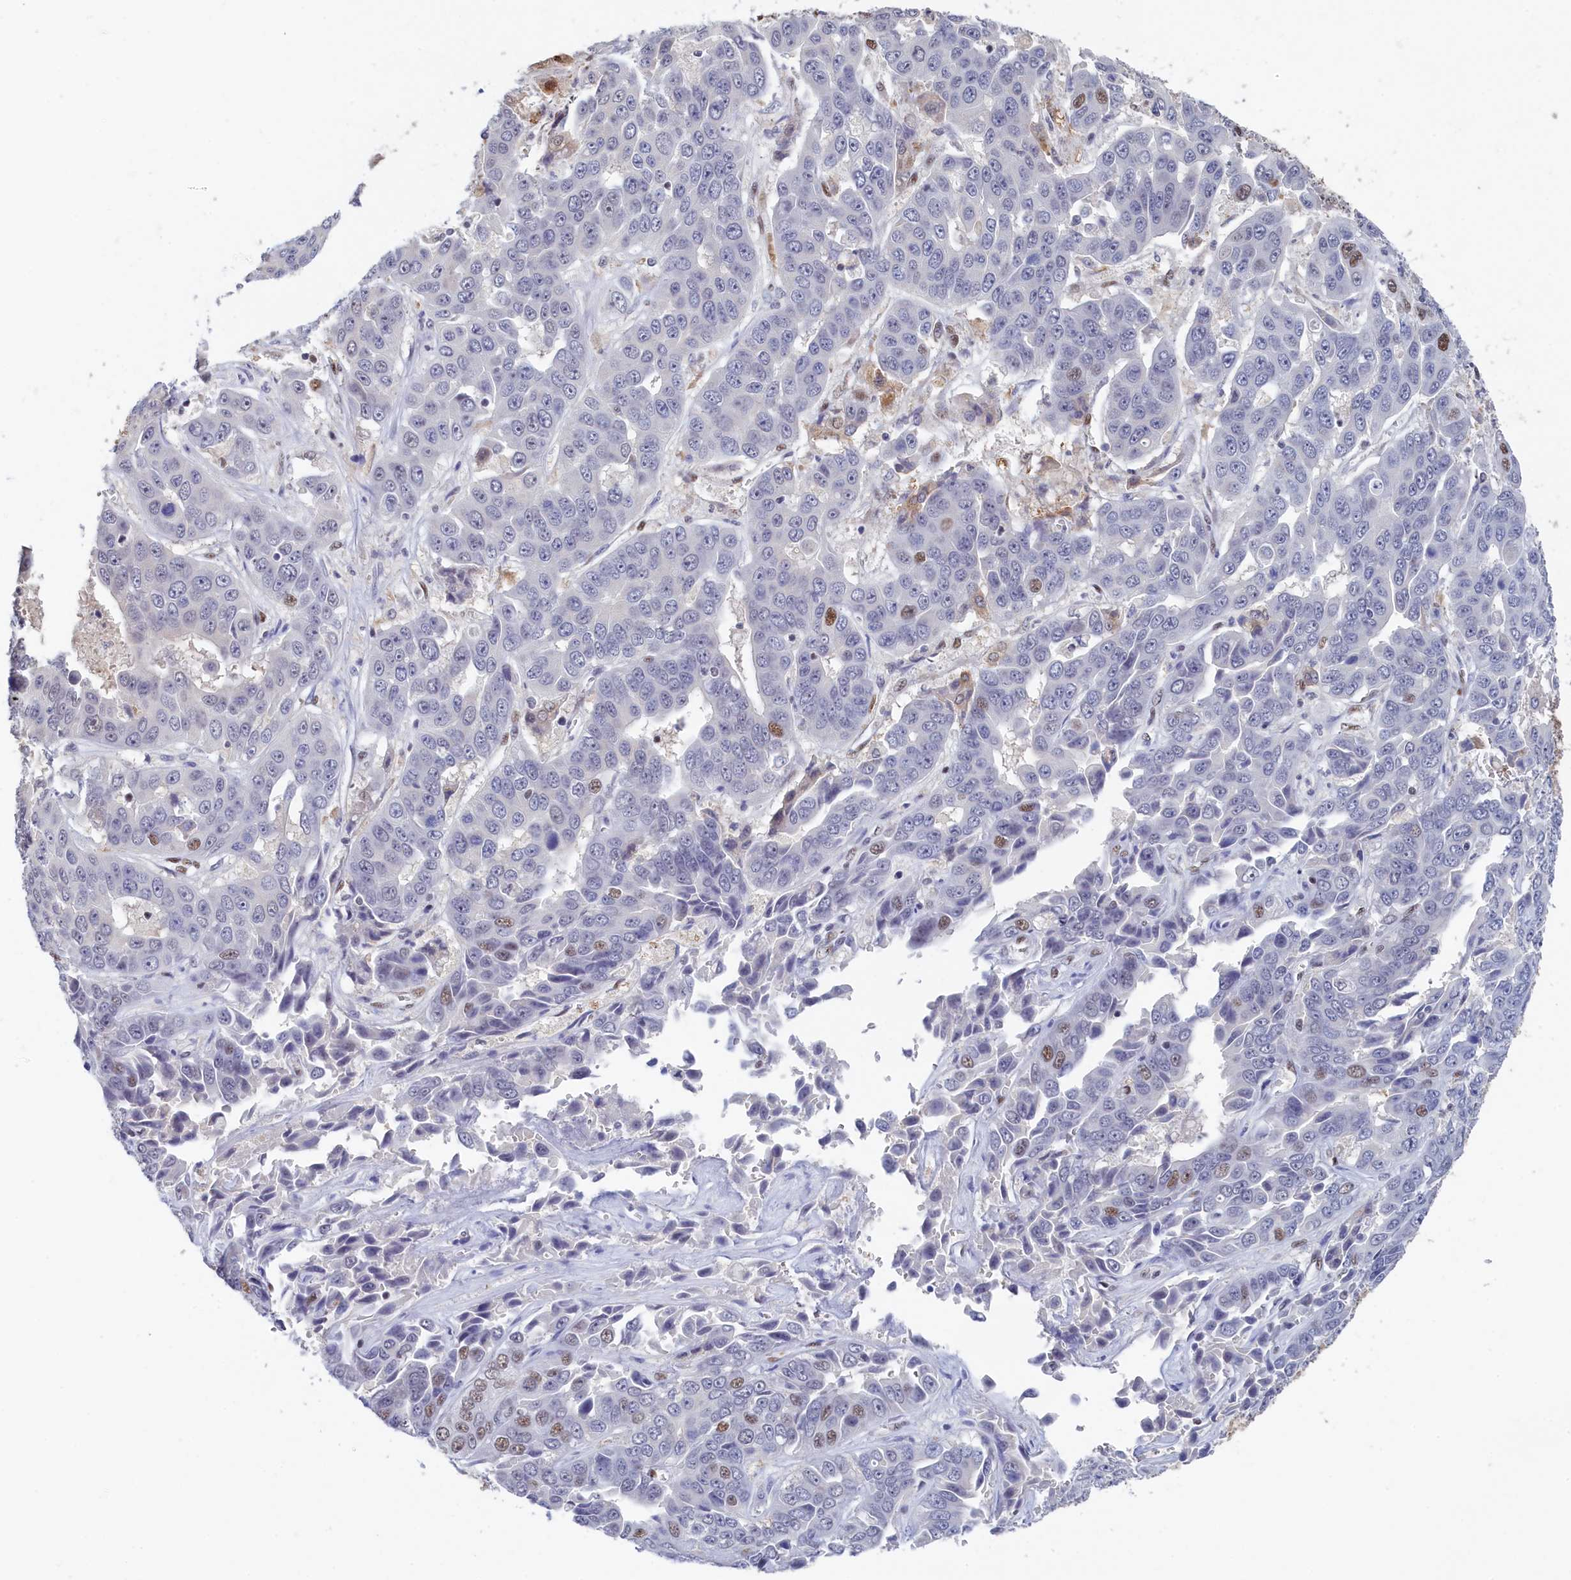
{"staining": {"intensity": "moderate", "quantity": "<25%", "location": "nuclear"}, "tissue": "liver cancer", "cell_type": "Tumor cells", "image_type": "cancer", "snomed": [{"axis": "morphology", "description": "Cholangiocarcinoma"}, {"axis": "topography", "description": "Liver"}], "caption": "Immunohistochemistry (IHC) of human cholangiocarcinoma (liver) displays low levels of moderate nuclear positivity in about <25% of tumor cells.", "gene": "MOSPD3", "patient": {"sex": "female", "age": 52}}